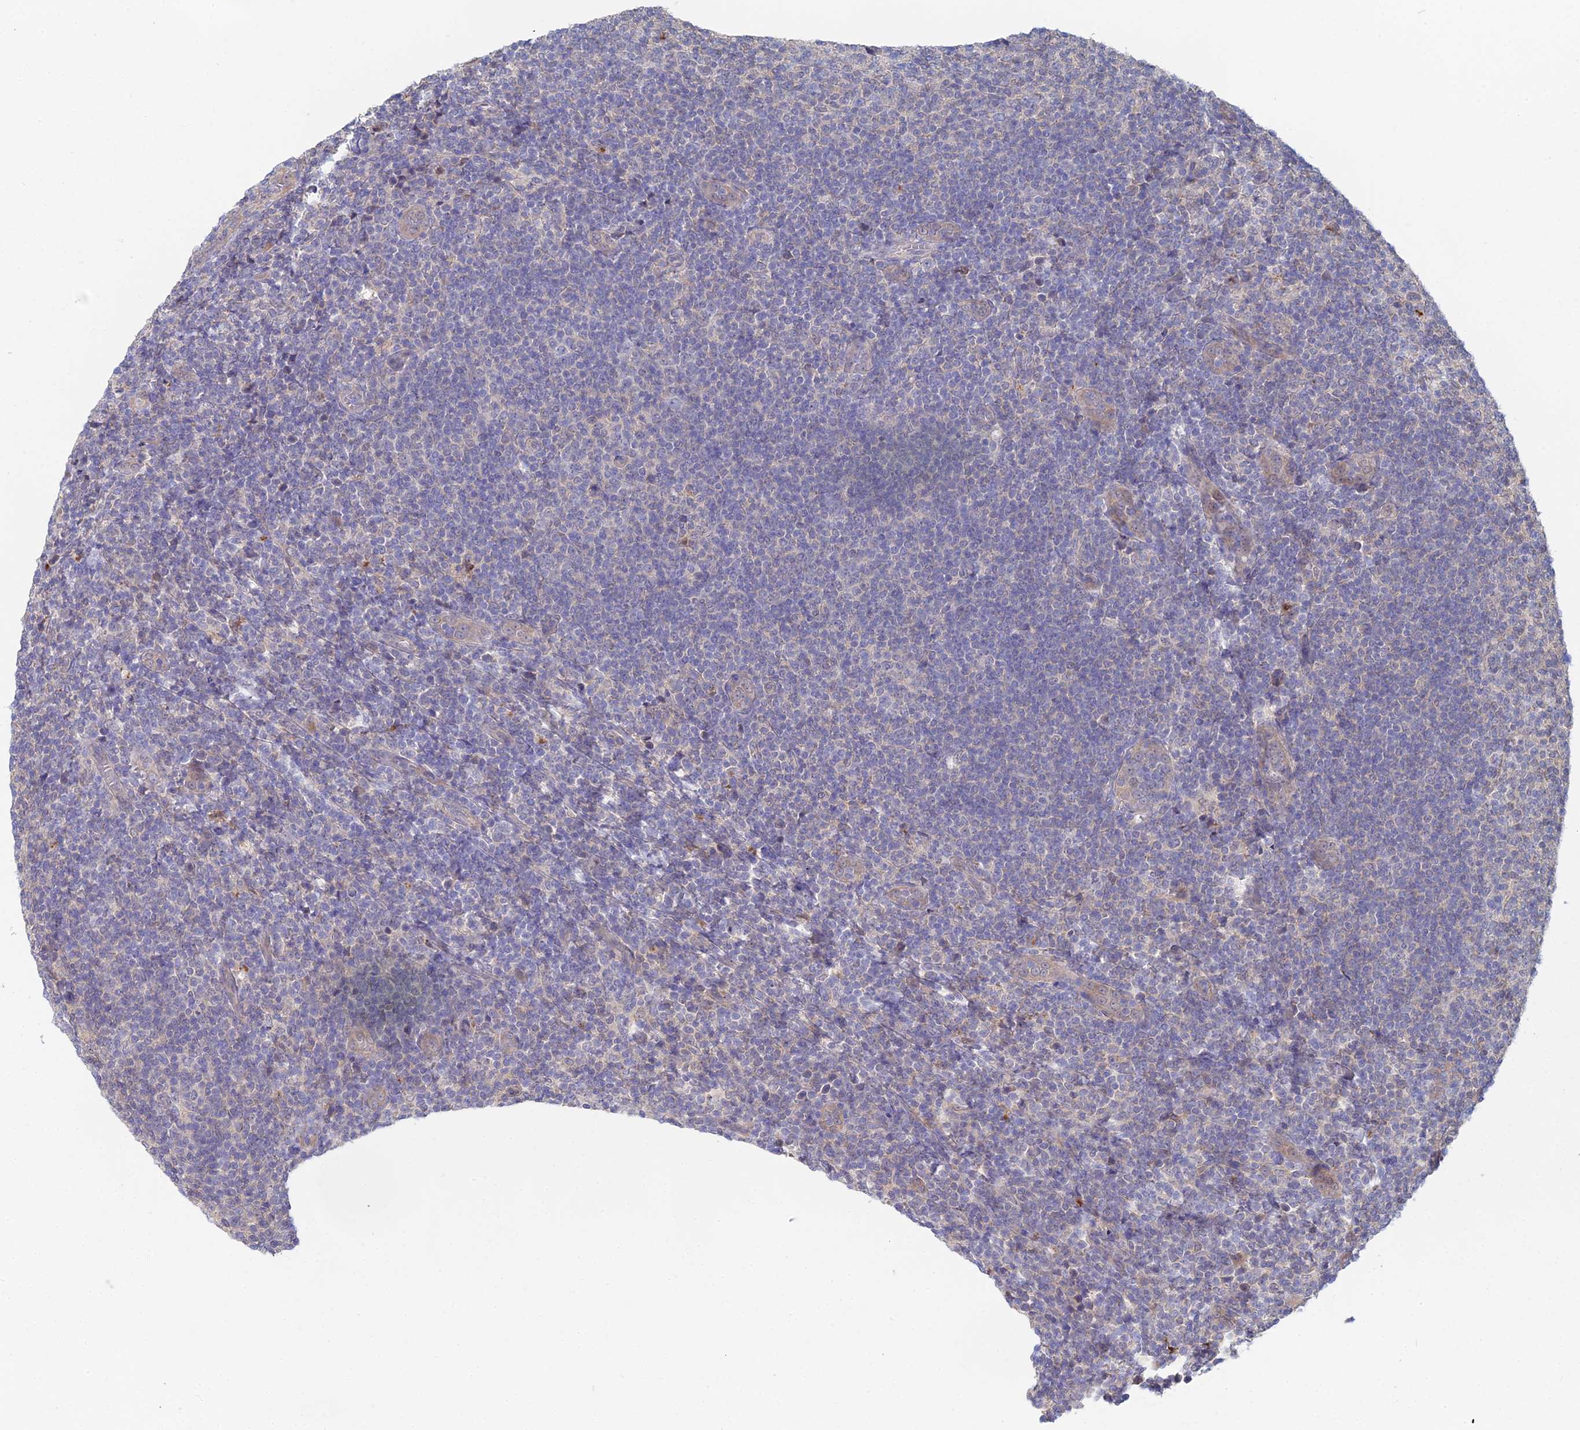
{"staining": {"intensity": "negative", "quantity": "none", "location": "none"}, "tissue": "lymphoma", "cell_type": "Tumor cells", "image_type": "cancer", "snomed": [{"axis": "morphology", "description": "Malignant lymphoma, non-Hodgkin's type, Low grade"}, {"axis": "topography", "description": "Lymph node"}], "caption": "Photomicrograph shows no significant protein positivity in tumor cells of malignant lymphoma, non-Hodgkin's type (low-grade). (Immunohistochemistry (ihc), brightfield microscopy, high magnification).", "gene": "DNAH14", "patient": {"sex": "male", "age": 66}}